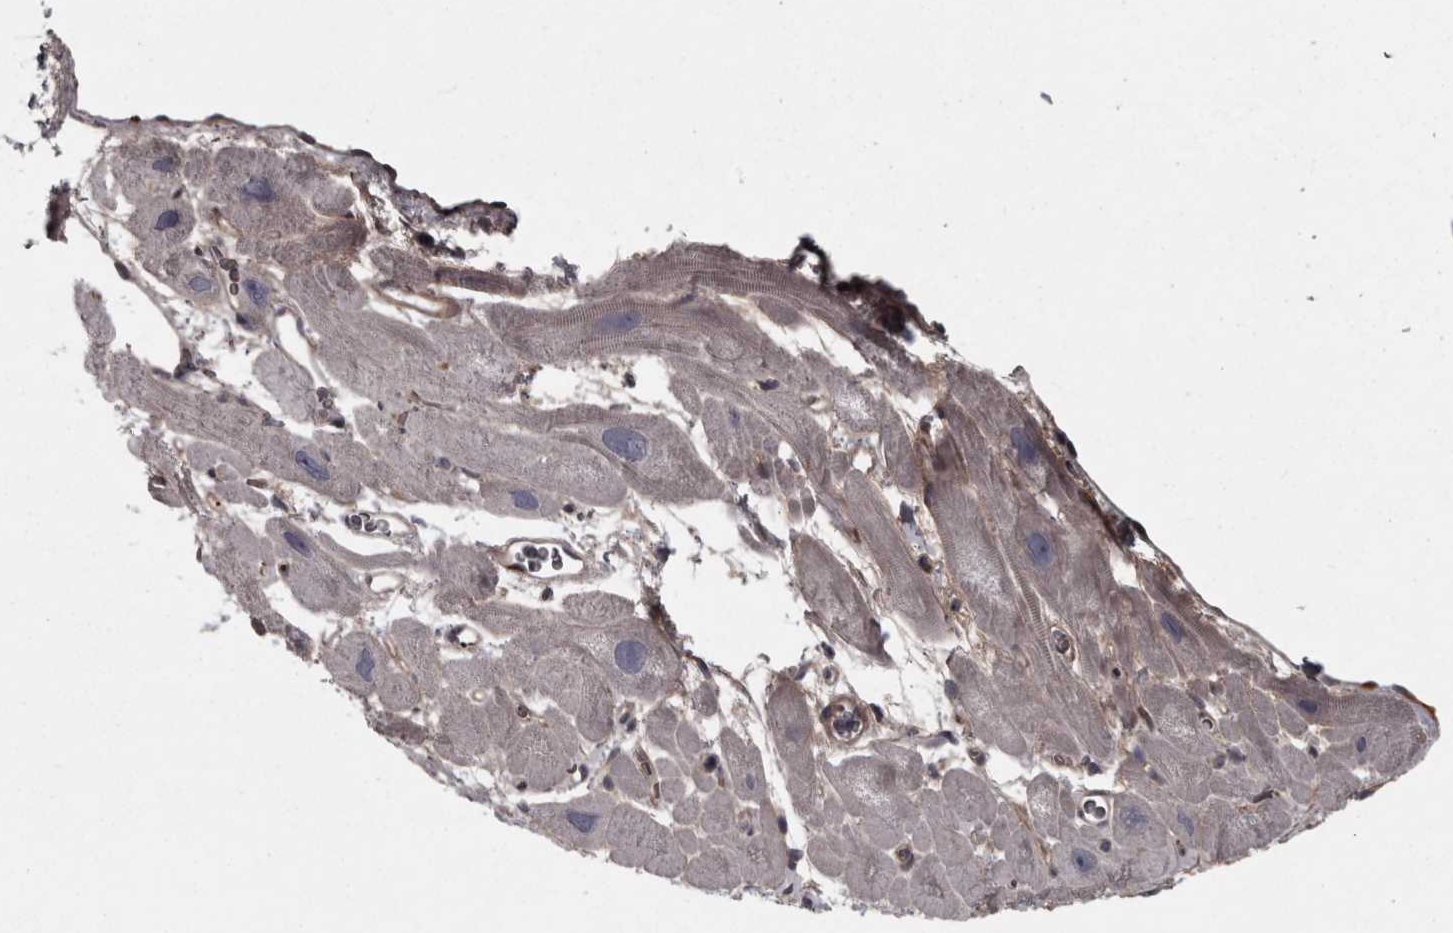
{"staining": {"intensity": "moderate", "quantity": "<25%", "location": "cytoplasmic/membranous"}, "tissue": "heart muscle", "cell_type": "Cardiomyocytes", "image_type": "normal", "snomed": [{"axis": "morphology", "description": "Normal tissue, NOS"}, {"axis": "topography", "description": "Heart"}], "caption": "This is a histology image of immunohistochemistry (IHC) staining of unremarkable heart muscle, which shows moderate positivity in the cytoplasmic/membranous of cardiomyocytes.", "gene": "RSU1", "patient": {"sex": "male", "age": 49}}